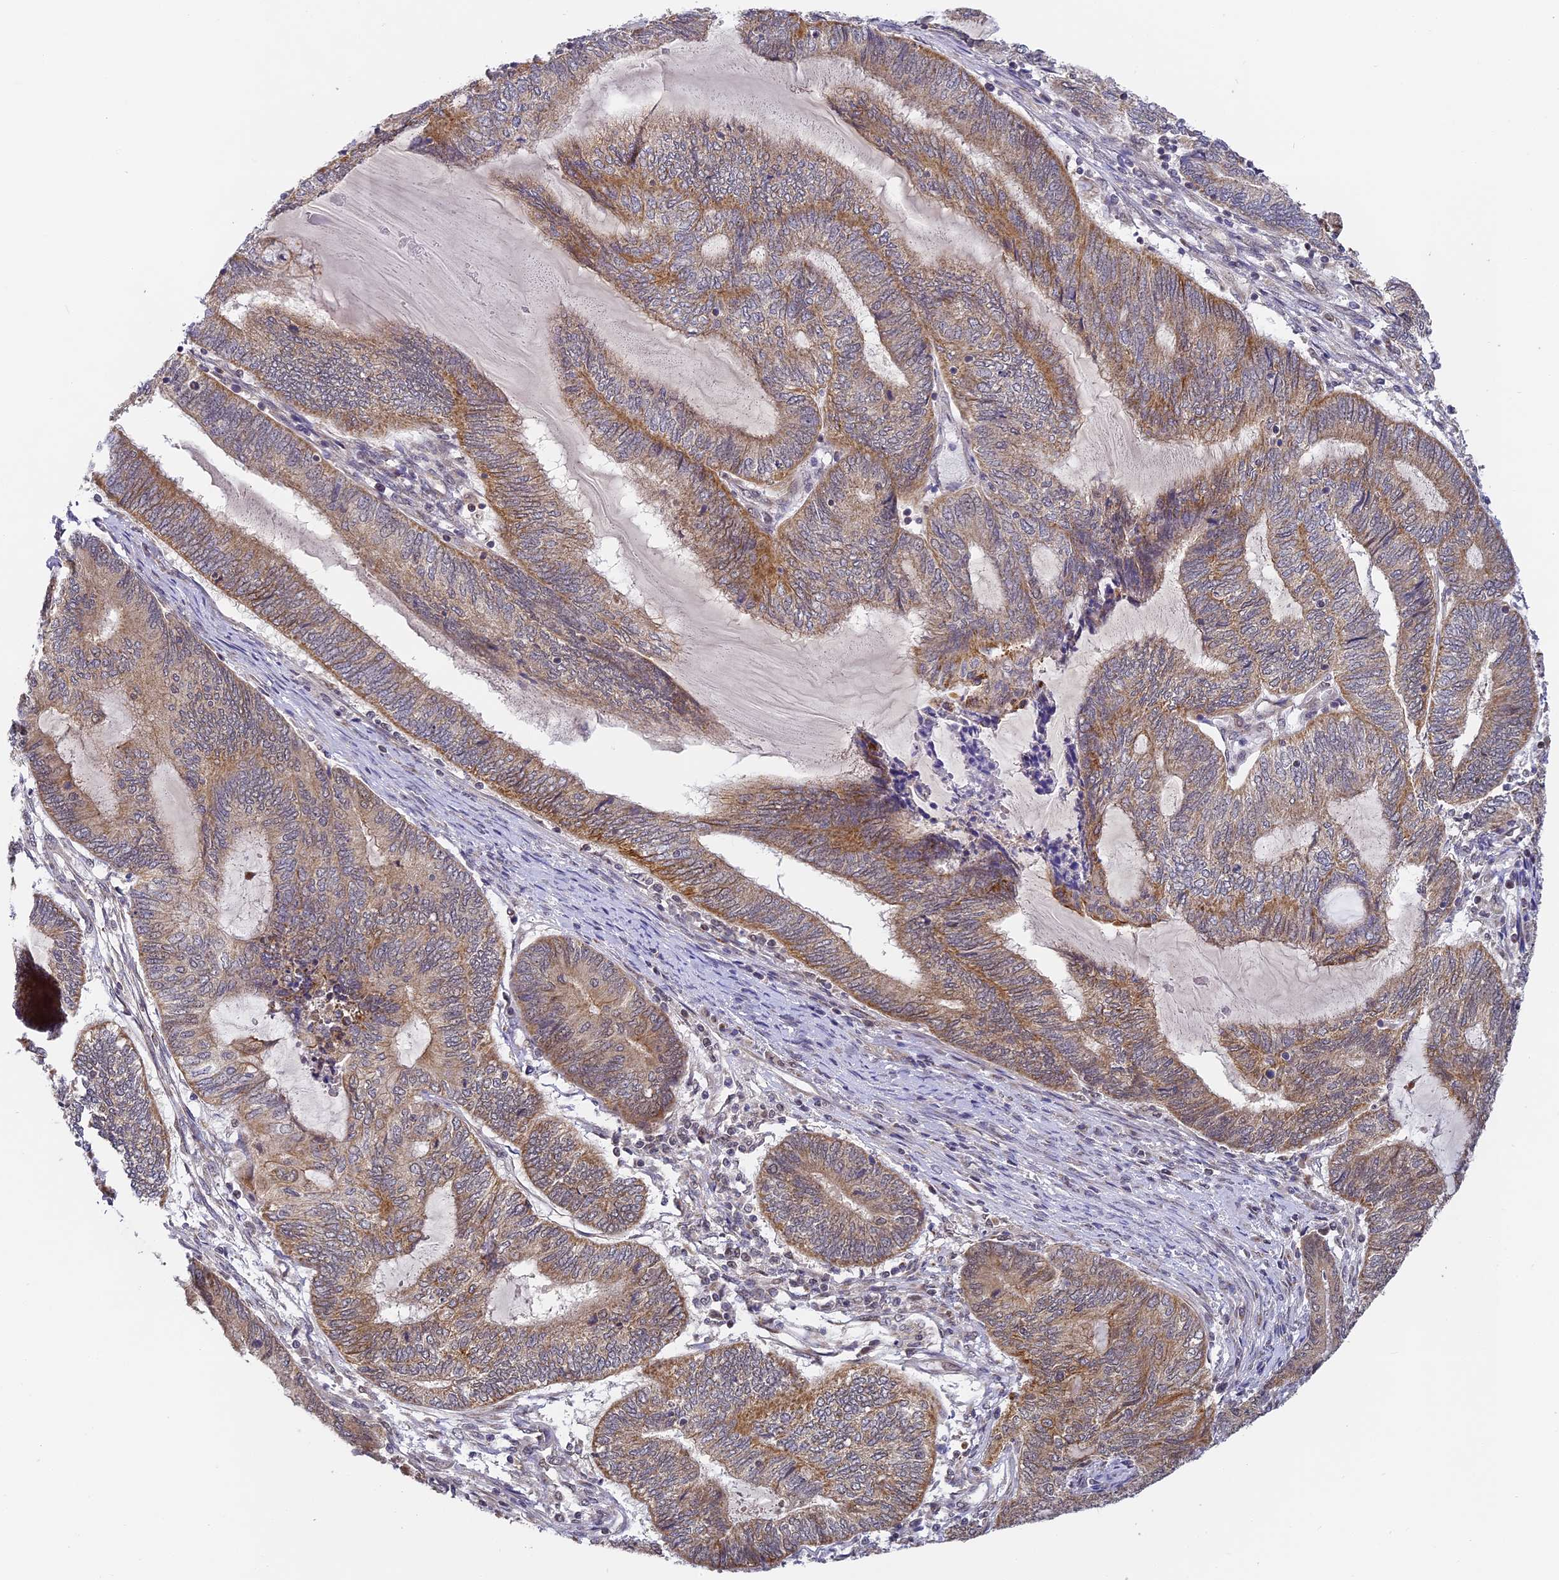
{"staining": {"intensity": "moderate", "quantity": ">75%", "location": "cytoplasmic/membranous"}, "tissue": "endometrial cancer", "cell_type": "Tumor cells", "image_type": "cancer", "snomed": [{"axis": "morphology", "description": "Adenocarcinoma, NOS"}, {"axis": "topography", "description": "Uterus"}, {"axis": "topography", "description": "Endometrium"}], "caption": "Adenocarcinoma (endometrial) stained with a protein marker exhibits moderate staining in tumor cells.", "gene": "DNAAF10", "patient": {"sex": "female", "age": 70}}